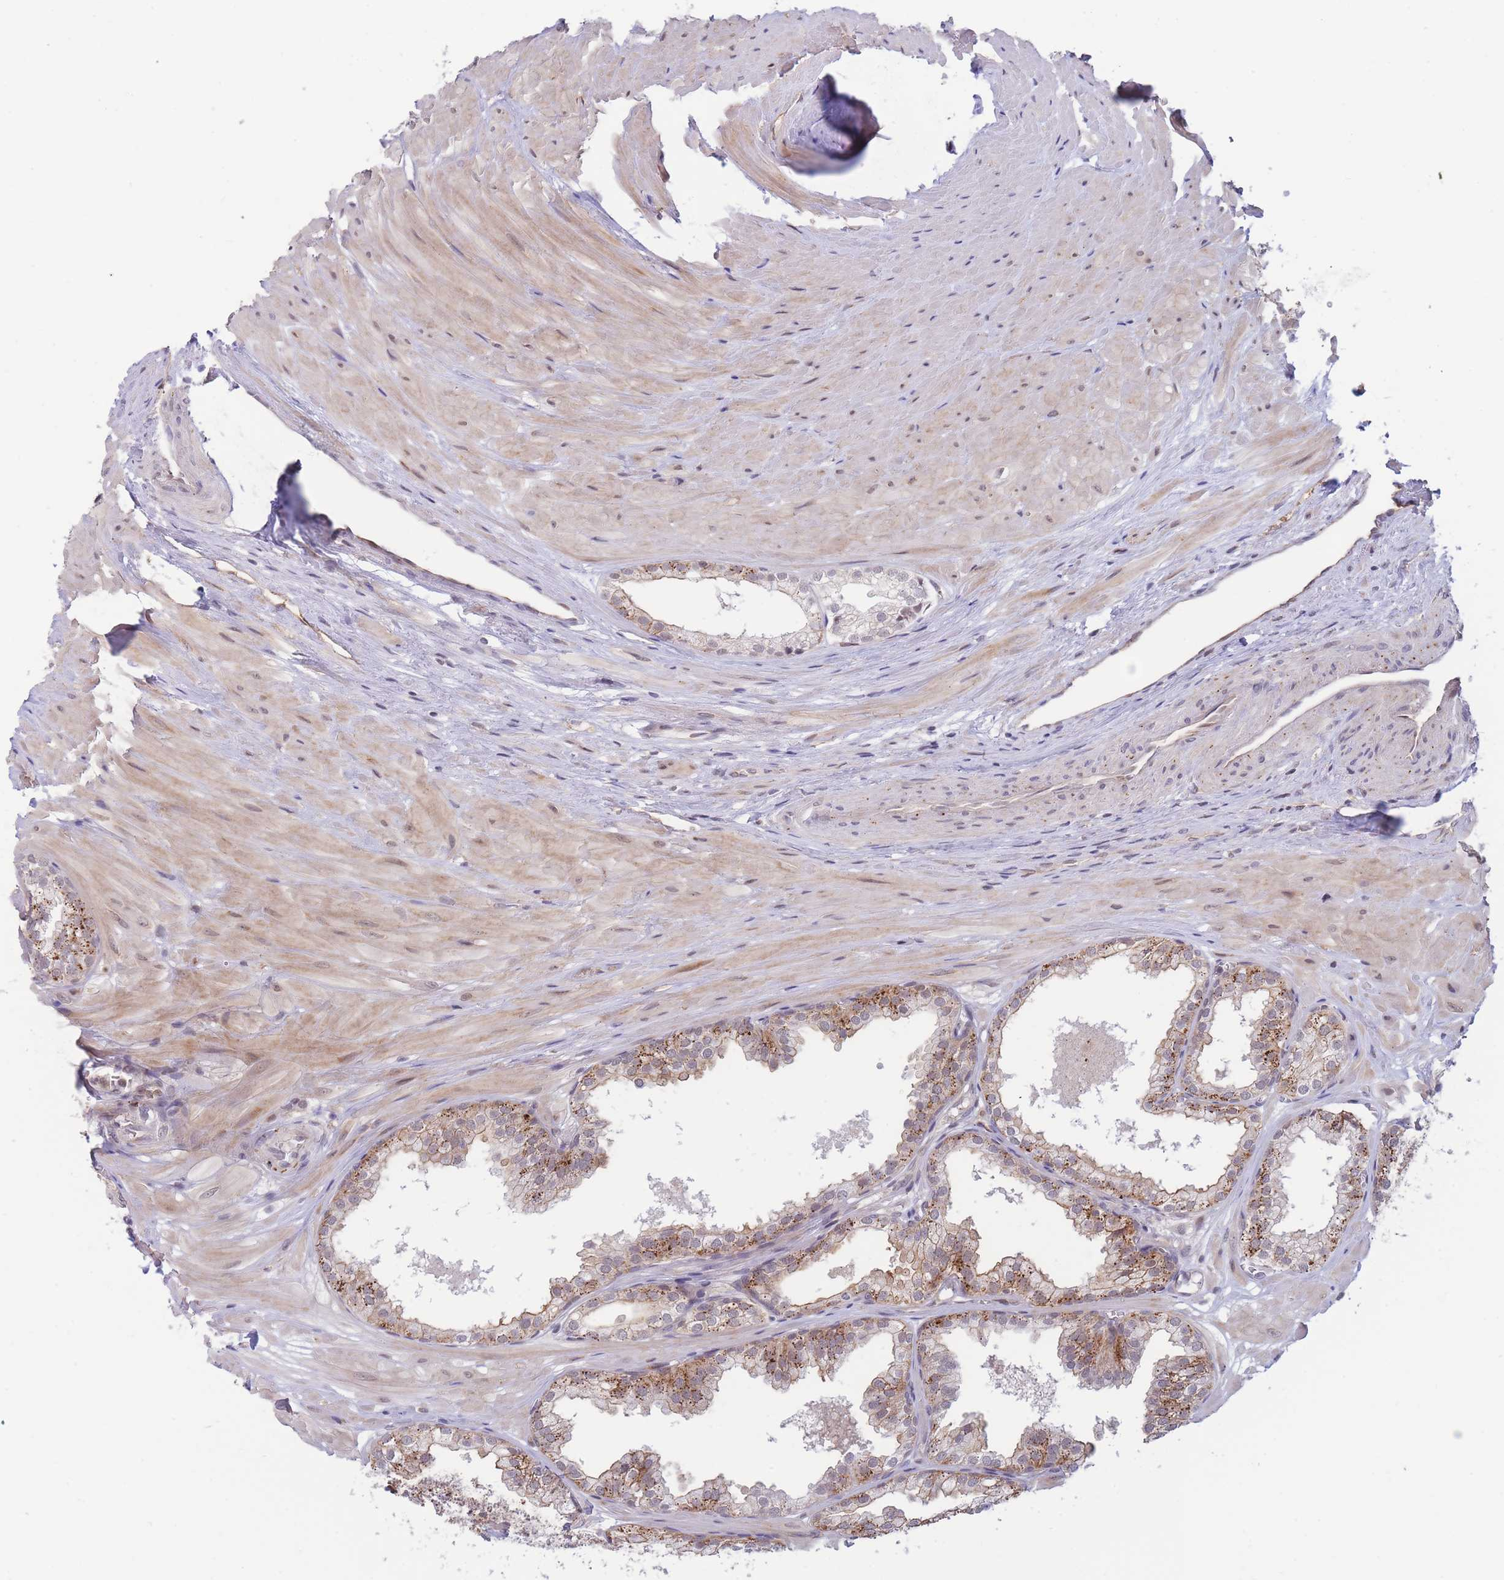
{"staining": {"intensity": "strong", "quantity": "25%-75%", "location": "cytoplasmic/membranous,nuclear"}, "tissue": "prostate", "cell_type": "Glandular cells", "image_type": "normal", "snomed": [{"axis": "morphology", "description": "Normal tissue, NOS"}, {"axis": "topography", "description": "Prostate"}, {"axis": "topography", "description": "Peripheral nerve tissue"}], "caption": "Protein expression analysis of benign human prostate reveals strong cytoplasmic/membranous,nuclear expression in approximately 25%-75% of glandular cells. The staining is performed using DAB (3,3'-diaminobenzidine) brown chromogen to label protein expression. The nuclei are counter-stained blue using hematoxylin.", "gene": "BOD1L1", "patient": {"sex": "male", "age": 55}}